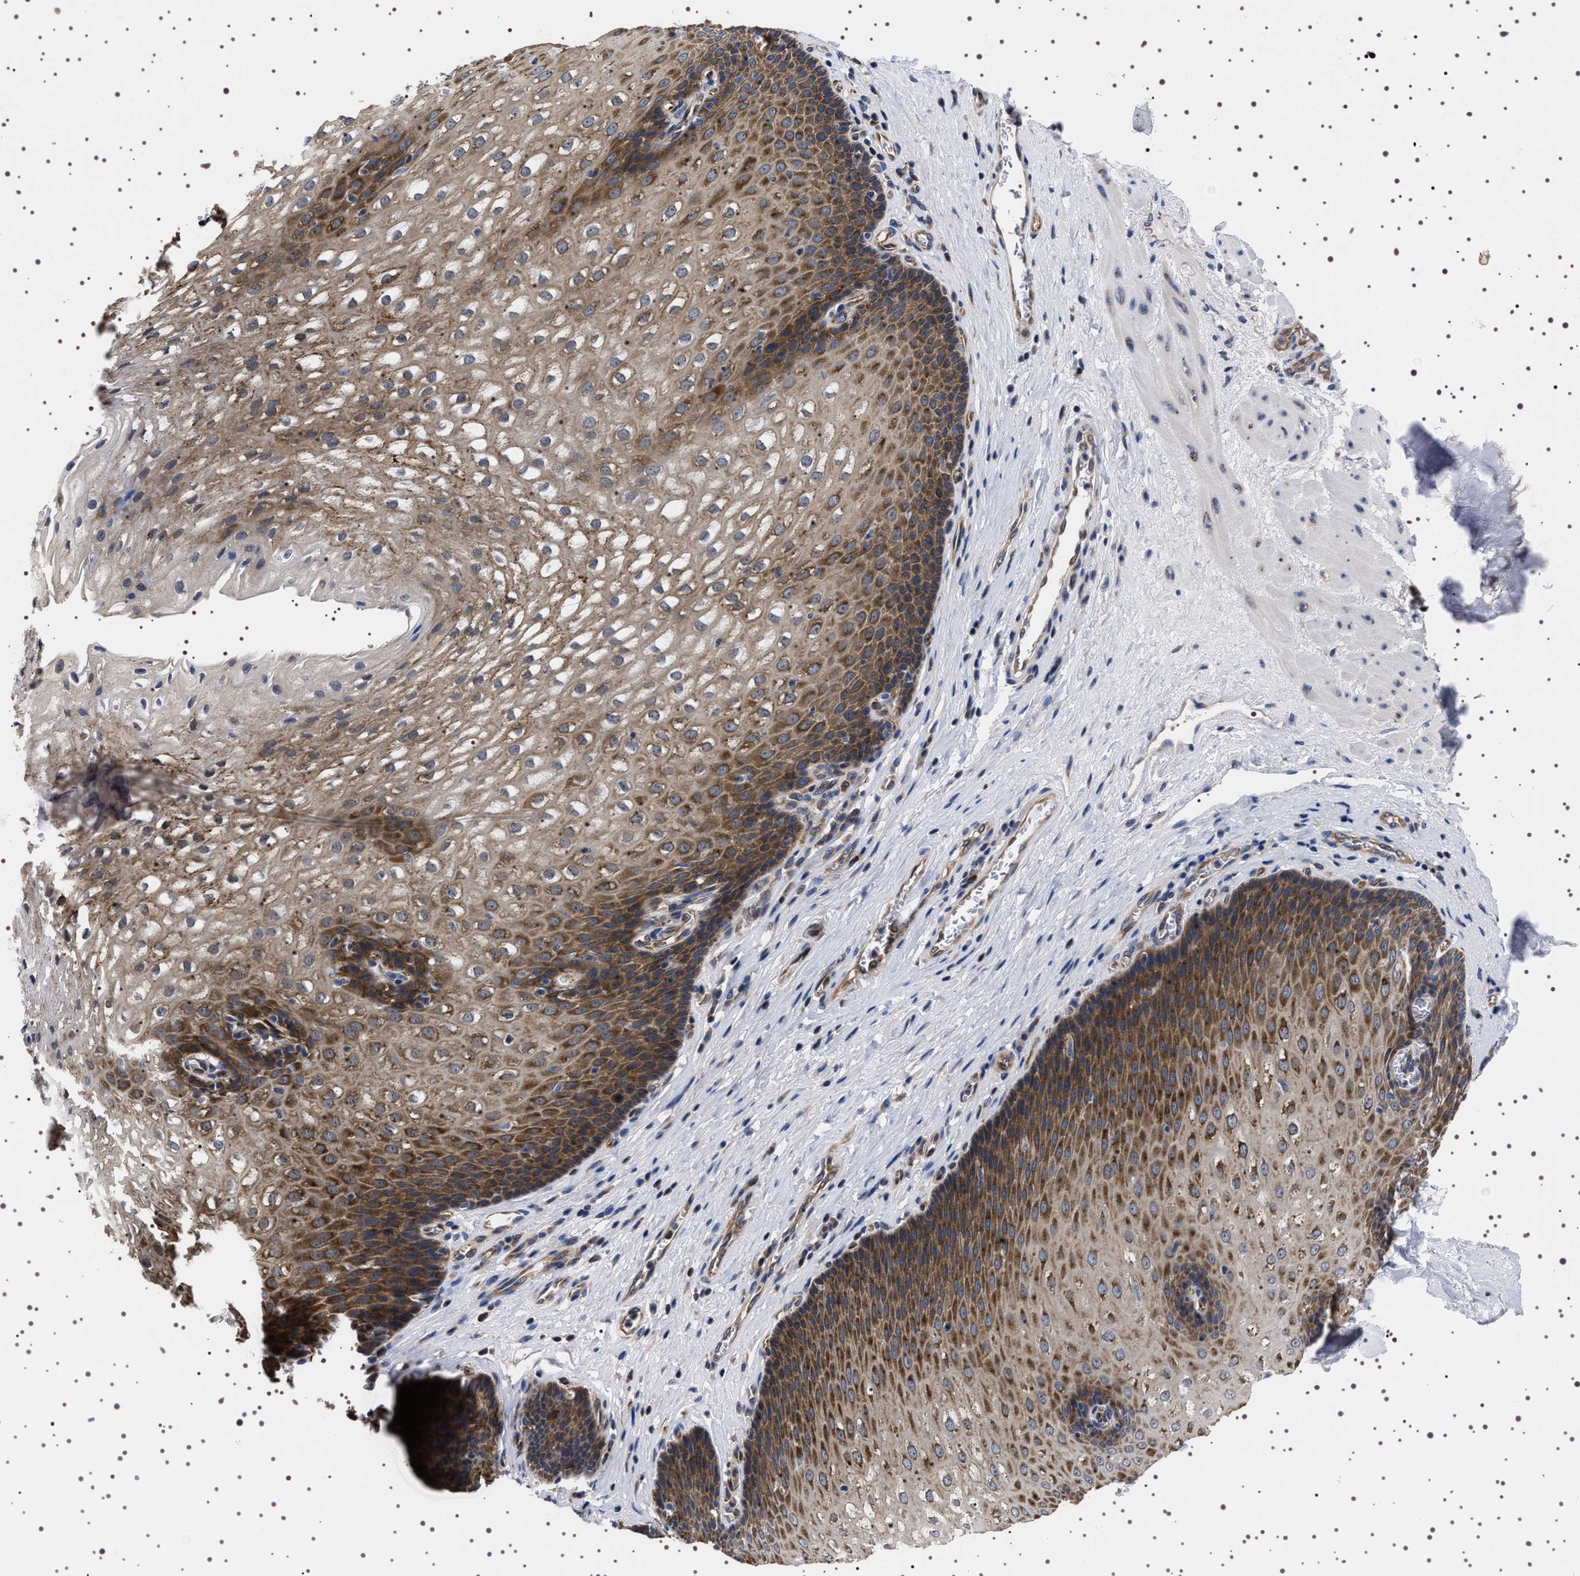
{"staining": {"intensity": "strong", "quantity": "25%-75%", "location": "cytoplasmic/membranous"}, "tissue": "esophagus", "cell_type": "Squamous epithelial cells", "image_type": "normal", "snomed": [{"axis": "morphology", "description": "Normal tissue, NOS"}, {"axis": "topography", "description": "Esophagus"}], "caption": "This histopathology image demonstrates IHC staining of benign human esophagus, with high strong cytoplasmic/membranous positivity in approximately 25%-75% of squamous epithelial cells.", "gene": "DARS1", "patient": {"sex": "male", "age": 48}}